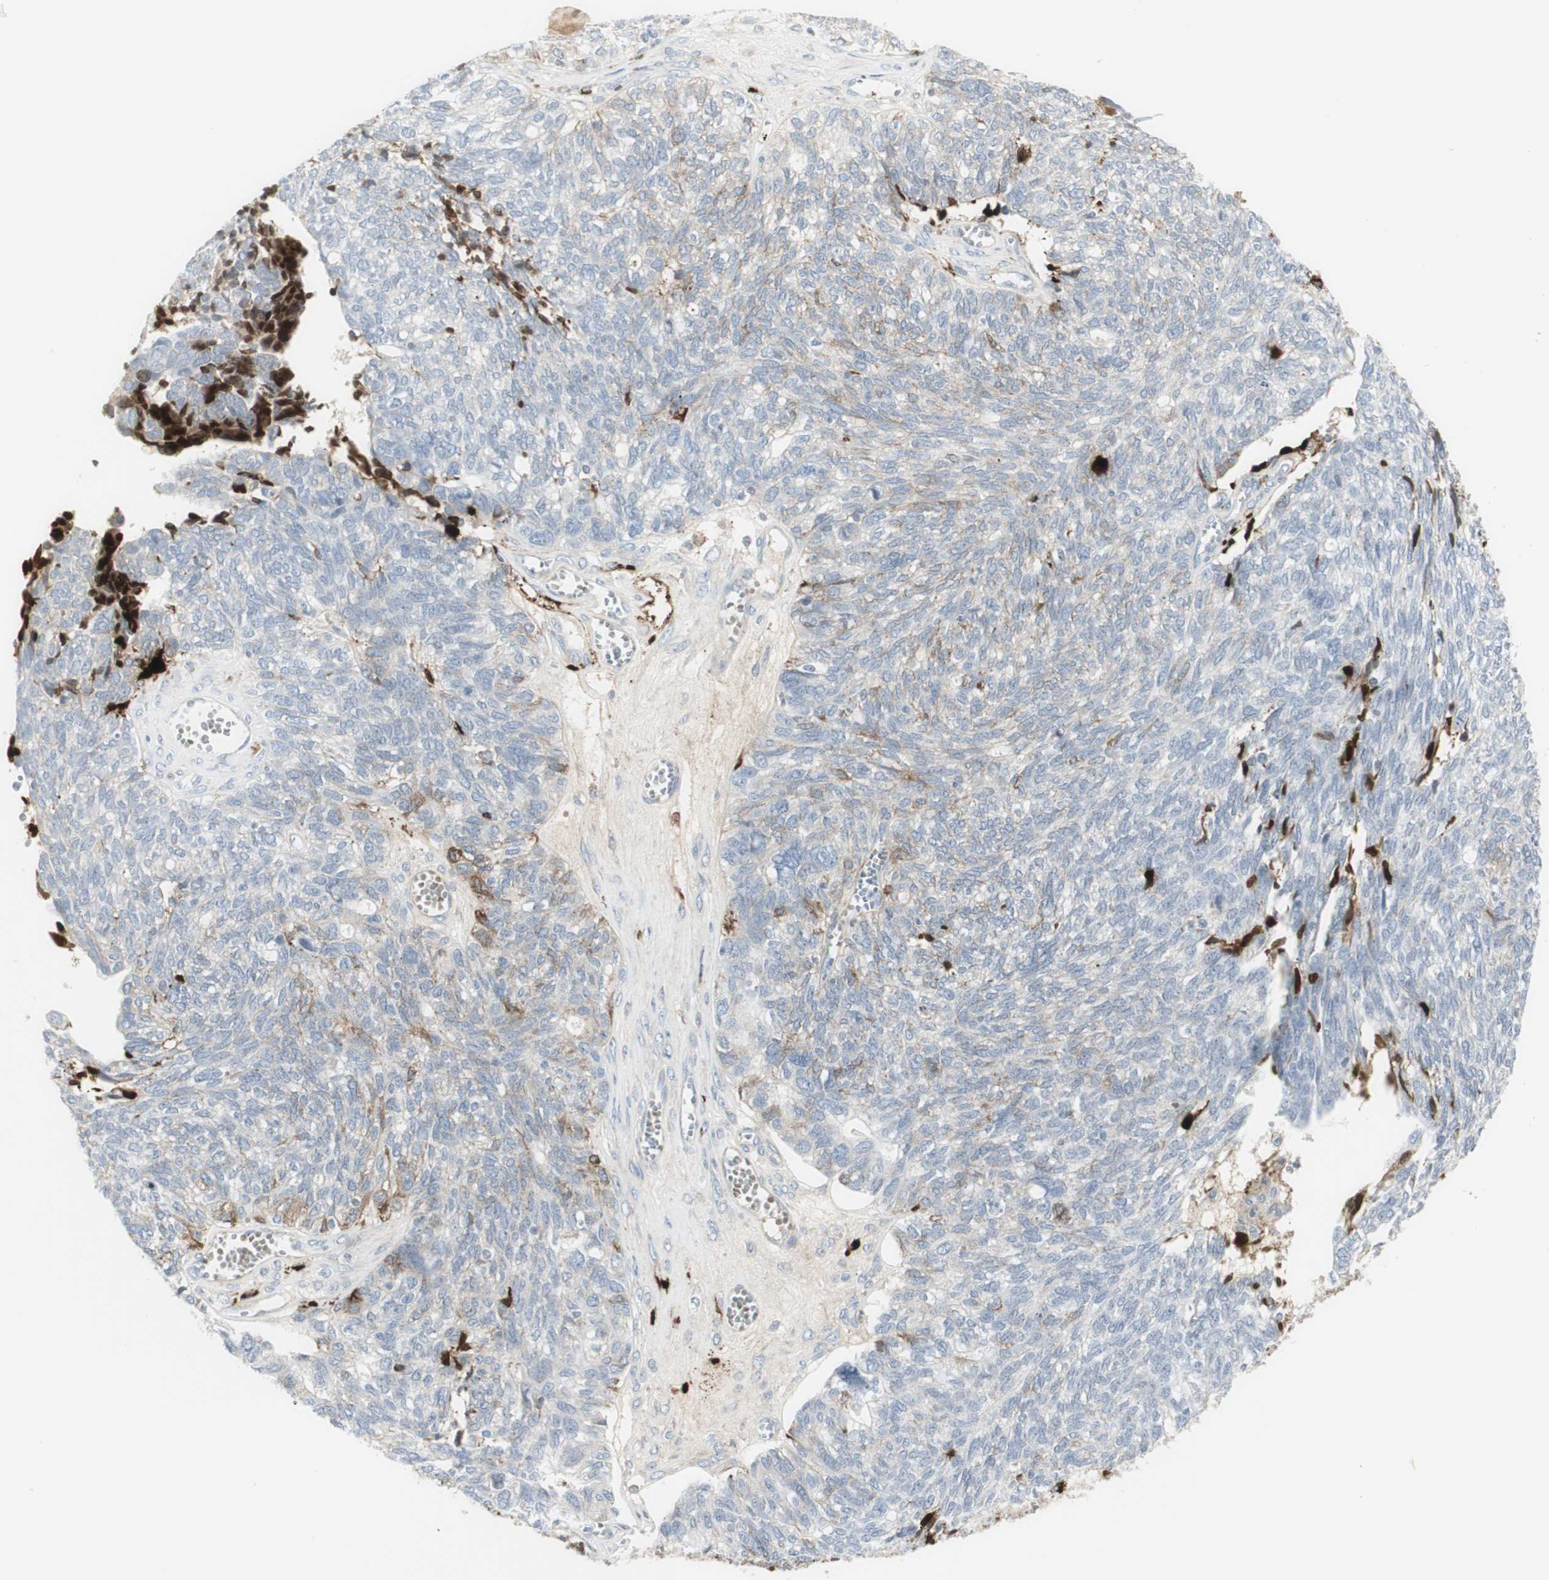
{"staining": {"intensity": "strong", "quantity": "<25%", "location": "cytoplasmic/membranous"}, "tissue": "ovarian cancer", "cell_type": "Tumor cells", "image_type": "cancer", "snomed": [{"axis": "morphology", "description": "Cystadenocarcinoma, serous, NOS"}, {"axis": "topography", "description": "Ovary"}], "caption": "Serous cystadenocarcinoma (ovarian) was stained to show a protein in brown. There is medium levels of strong cytoplasmic/membranous positivity in about <25% of tumor cells.", "gene": "MDK", "patient": {"sex": "female", "age": 79}}